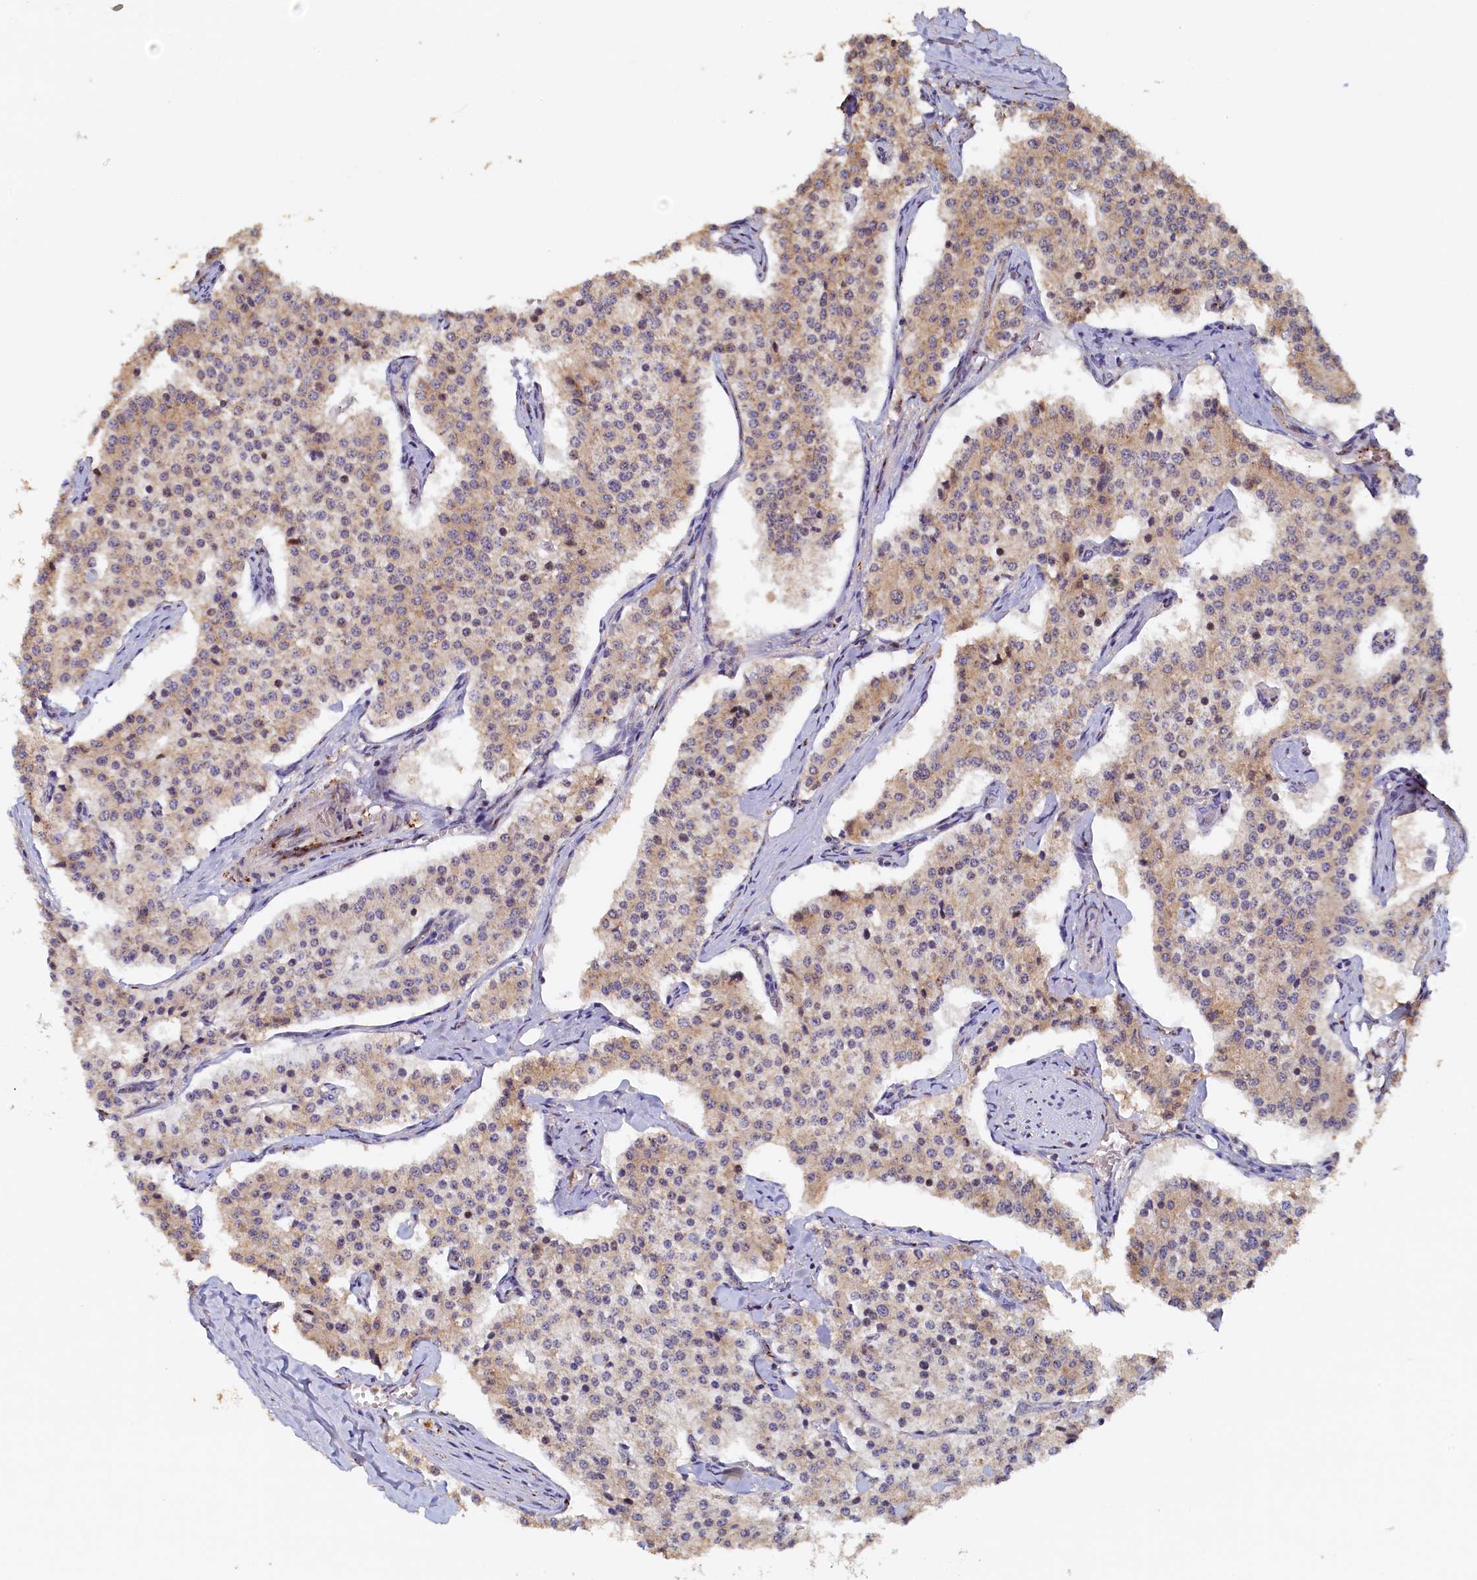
{"staining": {"intensity": "weak", "quantity": "25%-75%", "location": "cytoplasmic/membranous,nuclear"}, "tissue": "carcinoid", "cell_type": "Tumor cells", "image_type": "cancer", "snomed": [{"axis": "morphology", "description": "Carcinoid, malignant, NOS"}, {"axis": "topography", "description": "Colon"}], "caption": "A brown stain labels weak cytoplasmic/membranous and nuclear staining of a protein in human carcinoid (malignant) tumor cells.", "gene": "UBL7", "patient": {"sex": "female", "age": 52}}